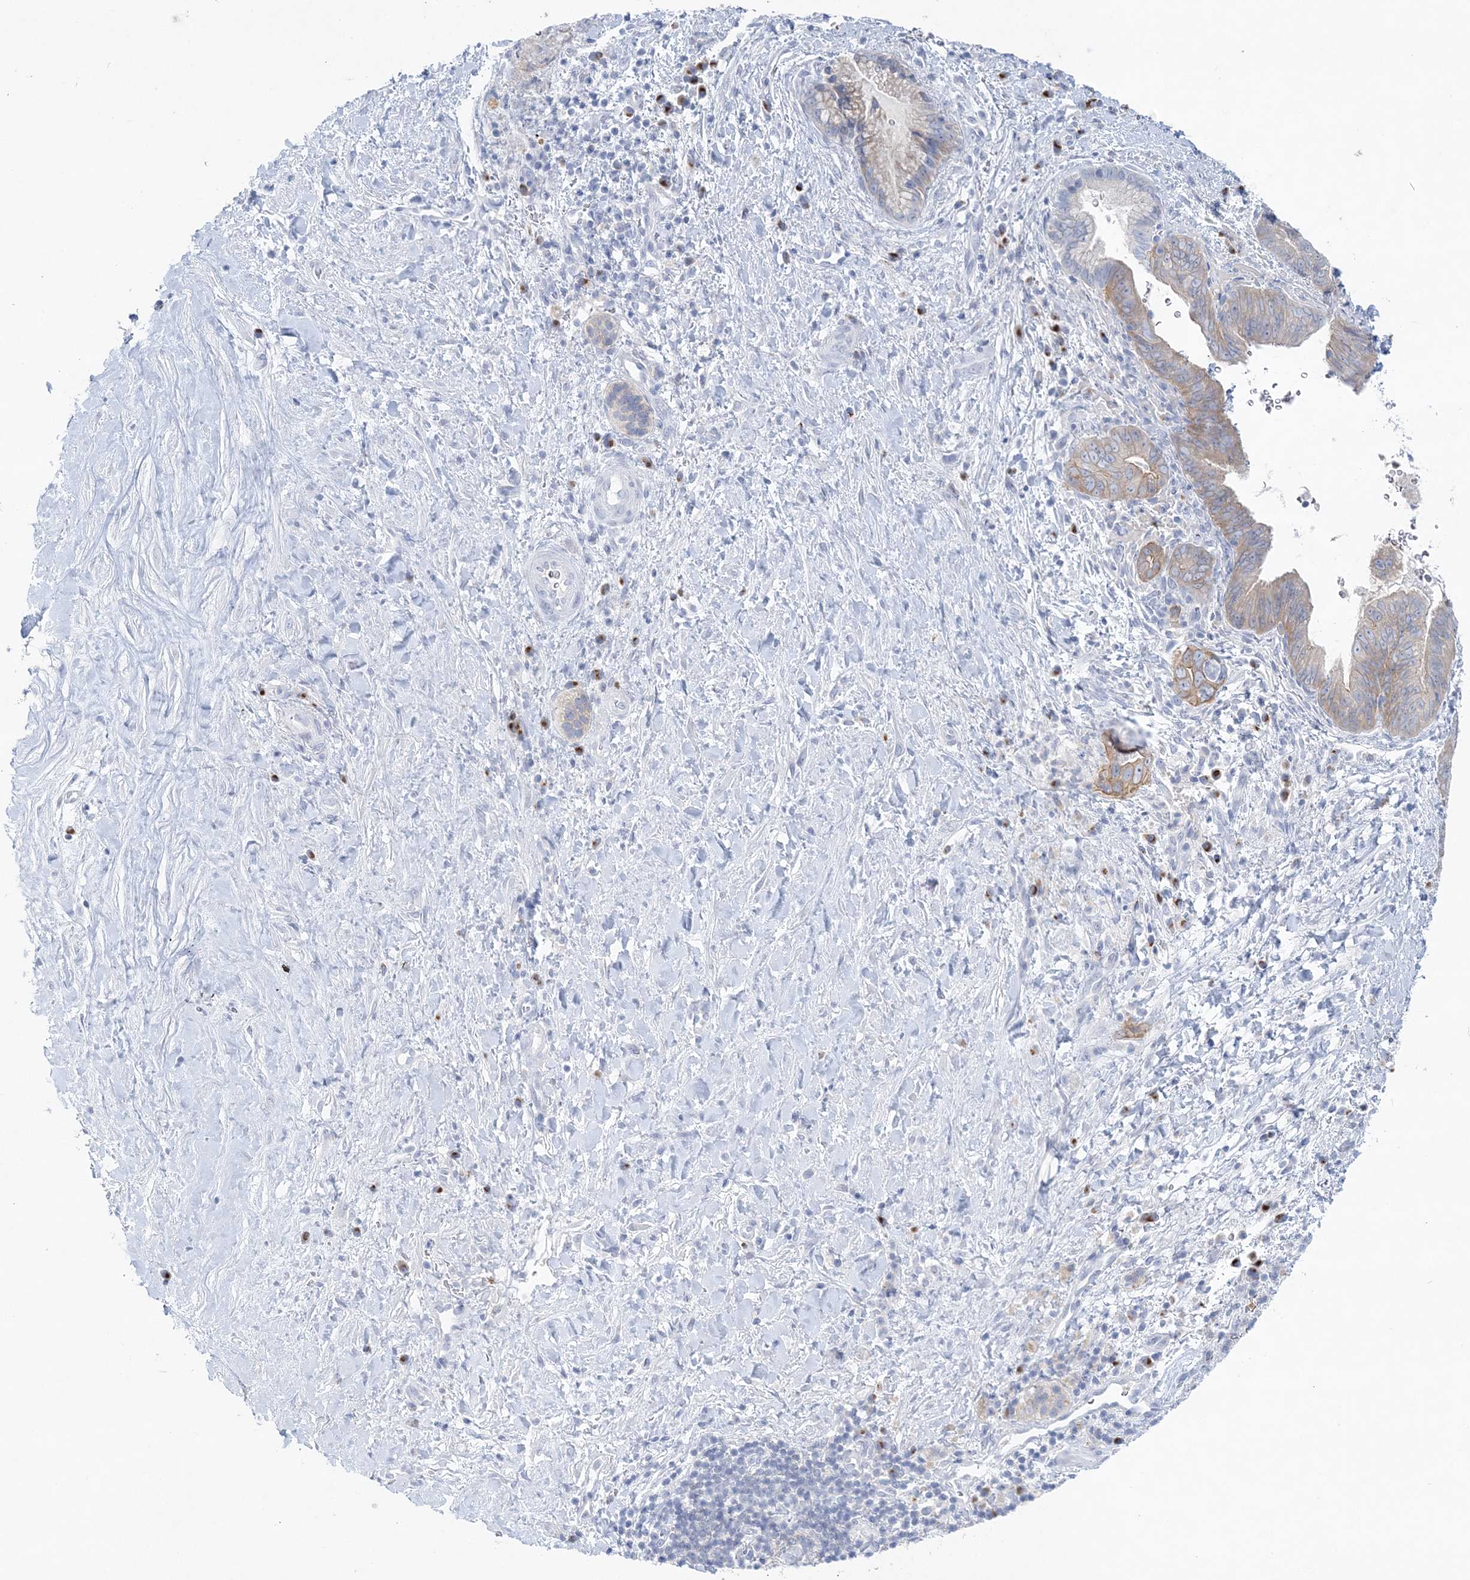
{"staining": {"intensity": "weak", "quantity": "25%-75%", "location": "cytoplasmic/membranous"}, "tissue": "pancreatic cancer", "cell_type": "Tumor cells", "image_type": "cancer", "snomed": [{"axis": "morphology", "description": "Adenocarcinoma, NOS"}, {"axis": "topography", "description": "Pancreas"}], "caption": "A histopathology image showing weak cytoplasmic/membranous positivity in about 25%-75% of tumor cells in pancreatic cancer, as visualized by brown immunohistochemical staining.", "gene": "SLC5A6", "patient": {"sex": "male", "age": 75}}